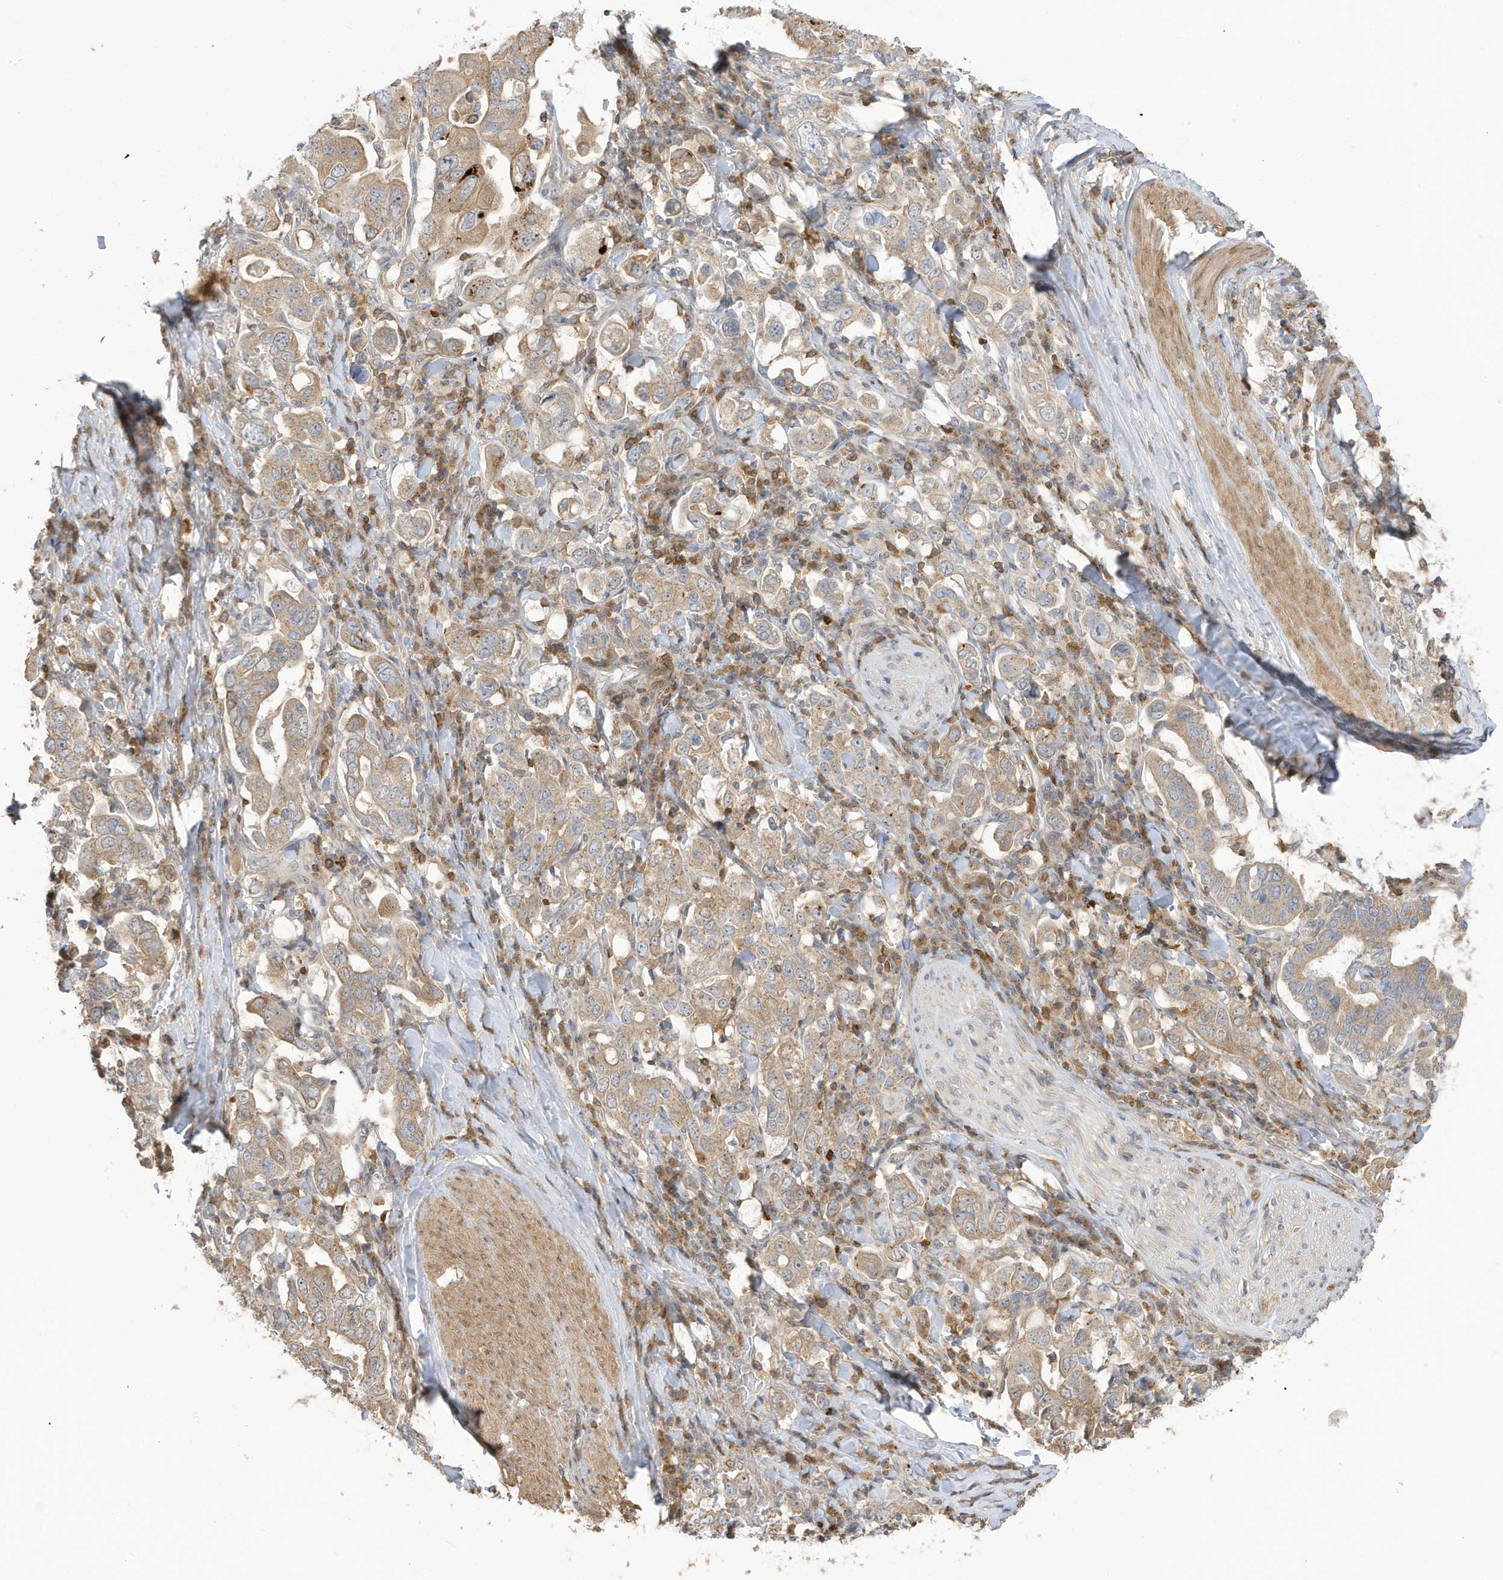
{"staining": {"intensity": "weak", "quantity": ">75%", "location": "cytoplasmic/membranous"}, "tissue": "stomach cancer", "cell_type": "Tumor cells", "image_type": "cancer", "snomed": [{"axis": "morphology", "description": "Adenocarcinoma, NOS"}, {"axis": "topography", "description": "Stomach, upper"}], "caption": "High-magnification brightfield microscopy of stomach adenocarcinoma stained with DAB (3,3'-diaminobenzidine) (brown) and counterstained with hematoxylin (blue). tumor cells exhibit weak cytoplasmic/membranous staining is identified in about>75% of cells.", "gene": "TAB3", "patient": {"sex": "male", "age": 62}}